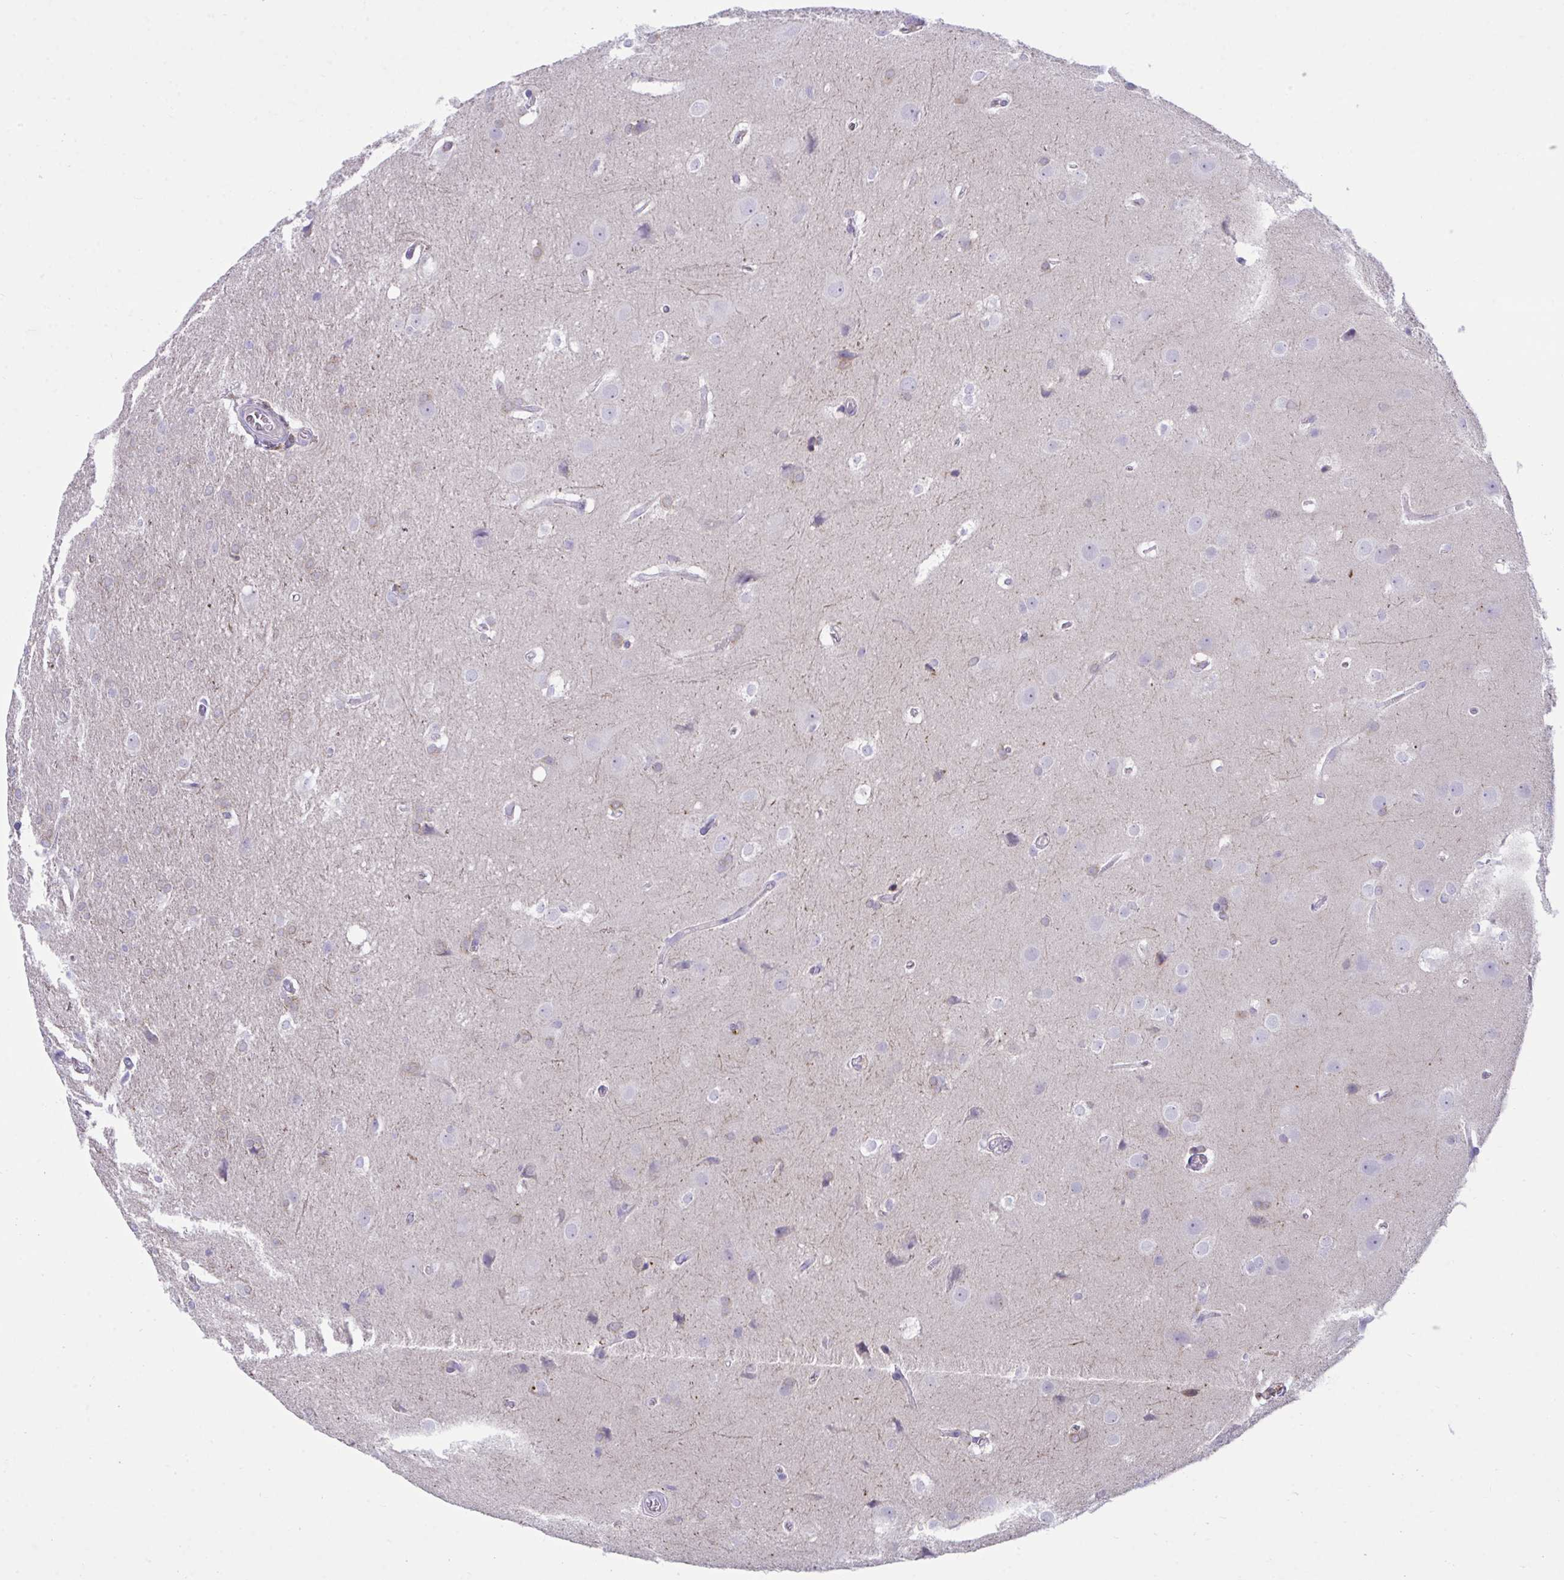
{"staining": {"intensity": "negative", "quantity": "none", "location": "none"}, "tissue": "glioma", "cell_type": "Tumor cells", "image_type": "cancer", "snomed": [{"axis": "morphology", "description": "Glioma, malignant, Low grade"}, {"axis": "topography", "description": "Brain"}], "caption": "IHC photomicrograph of human glioma stained for a protein (brown), which exhibits no staining in tumor cells.", "gene": "PLEKHH1", "patient": {"sex": "female", "age": 32}}